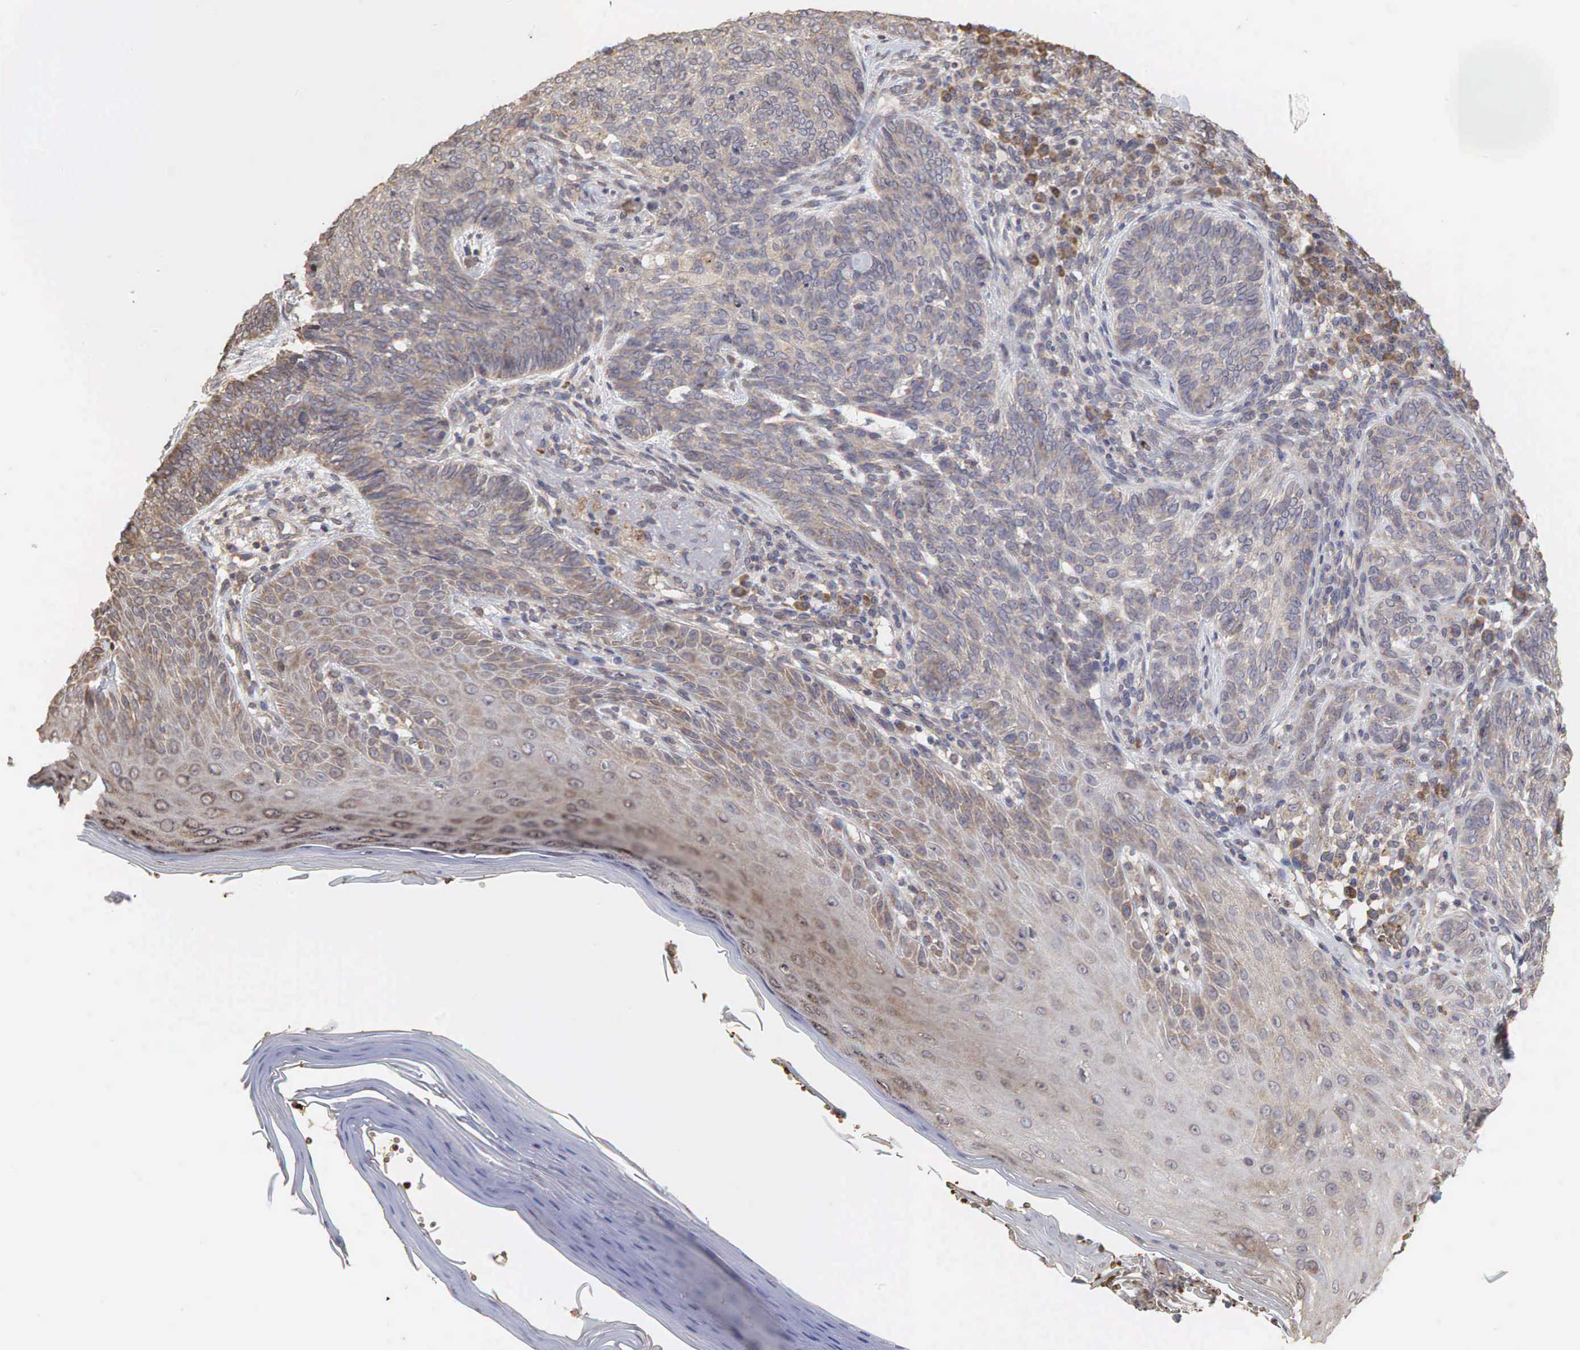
{"staining": {"intensity": "weak", "quantity": ">75%", "location": "cytoplasmic/membranous"}, "tissue": "skin cancer", "cell_type": "Tumor cells", "image_type": "cancer", "snomed": [{"axis": "morphology", "description": "Normal tissue, NOS"}, {"axis": "morphology", "description": "Basal cell carcinoma"}, {"axis": "topography", "description": "Skin"}], "caption": "Tumor cells reveal weak cytoplasmic/membranous positivity in about >75% of cells in skin basal cell carcinoma. (IHC, brightfield microscopy, high magnification).", "gene": "PABPC5", "patient": {"sex": "male", "age": 74}}